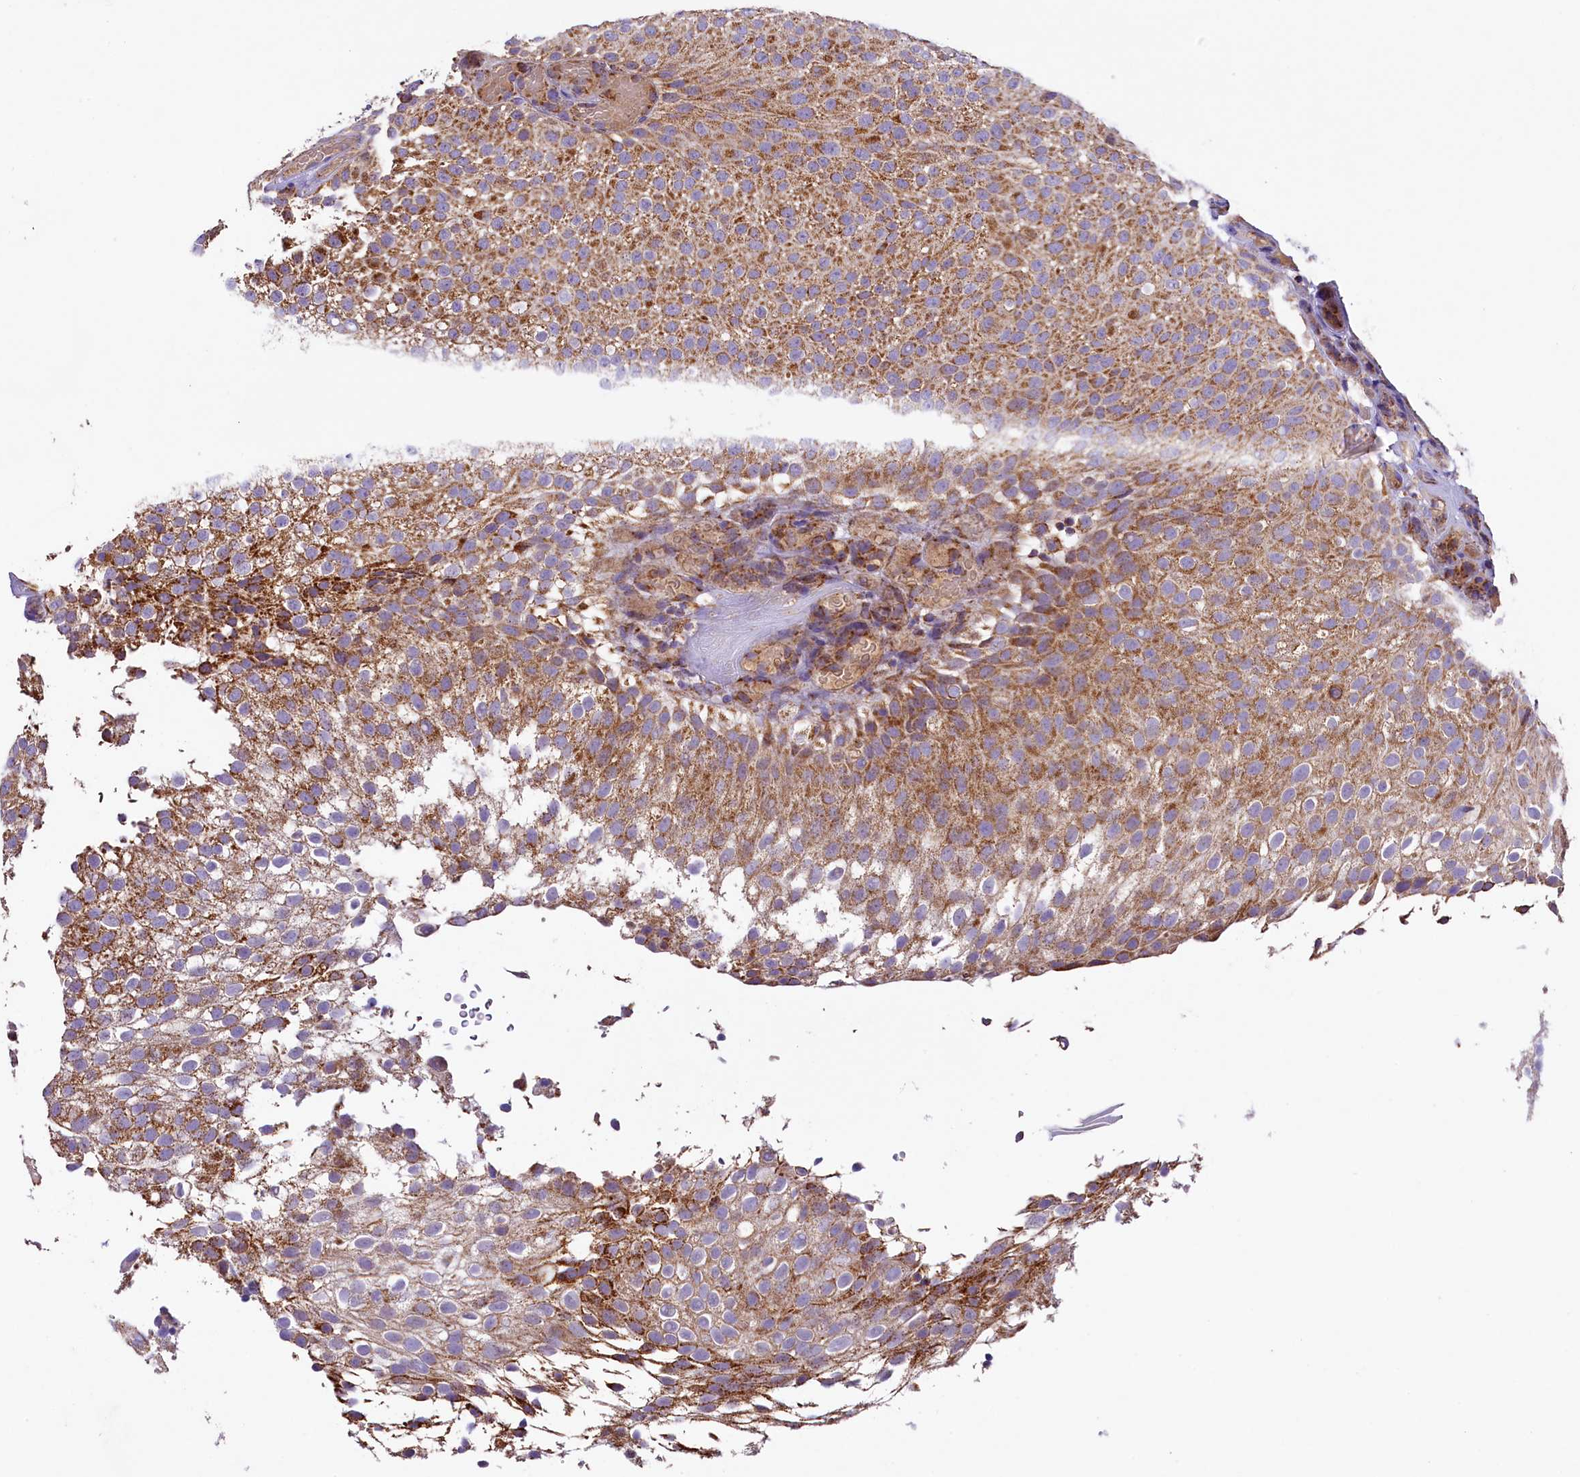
{"staining": {"intensity": "moderate", "quantity": ">75%", "location": "cytoplasmic/membranous"}, "tissue": "urothelial cancer", "cell_type": "Tumor cells", "image_type": "cancer", "snomed": [{"axis": "morphology", "description": "Urothelial carcinoma, Low grade"}, {"axis": "topography", "description": "Urinary bladder"}], "caption": "Urothelial cancer stained for a protein exhibits moderate cytoplasmic/membranous positivity in tumor cells.", "gene": "PMPCB", "patient": {"sex": "male", "age": 78}}